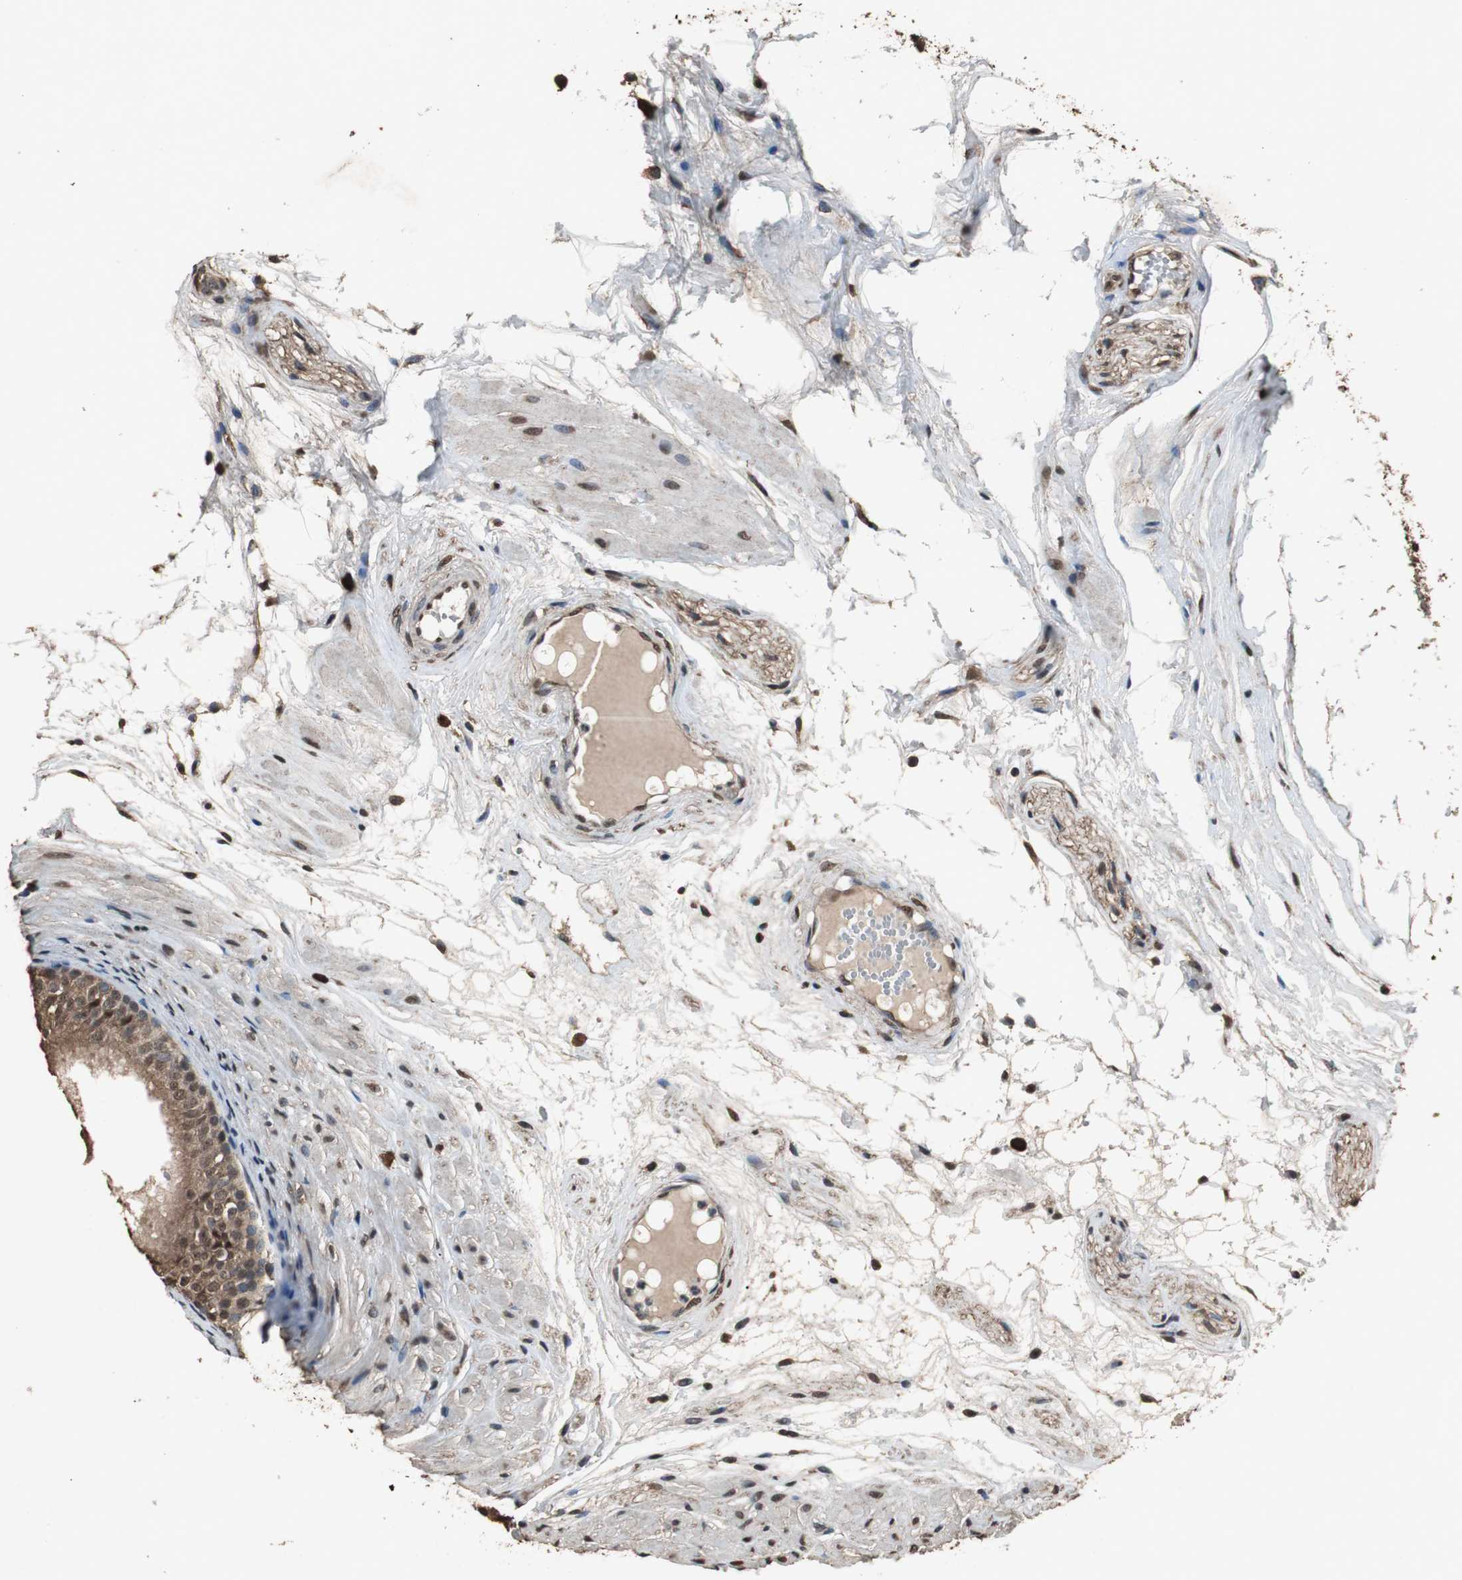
{"staining": {"intensity": "strong", "quantity": ">75%", "location": "cytoplasmic/membranous,nuclear"}, "tissue": "epididymis", "cell_type": "Glandular cells", "image_type": "normal", "snomed": [{"axis": "morphology", "description": "Normal tissue, NOS"}, {"axis": "morphology", "description": "Atrophy, NOS"}, {"axis": "topography", "description": "Testis"}, {"axis": "topography", "description": "Epididymis"}], "caption": "IHC (DAB (3,3'-diaminobenzidine)) staining of normal human epididymis exhibits strong cytoplasmic/membranous,nuclear protein expression in about >75% of glandular cells.", "gene": "PPP1R13B", "patient": {"sex": "male", "age": 18}}